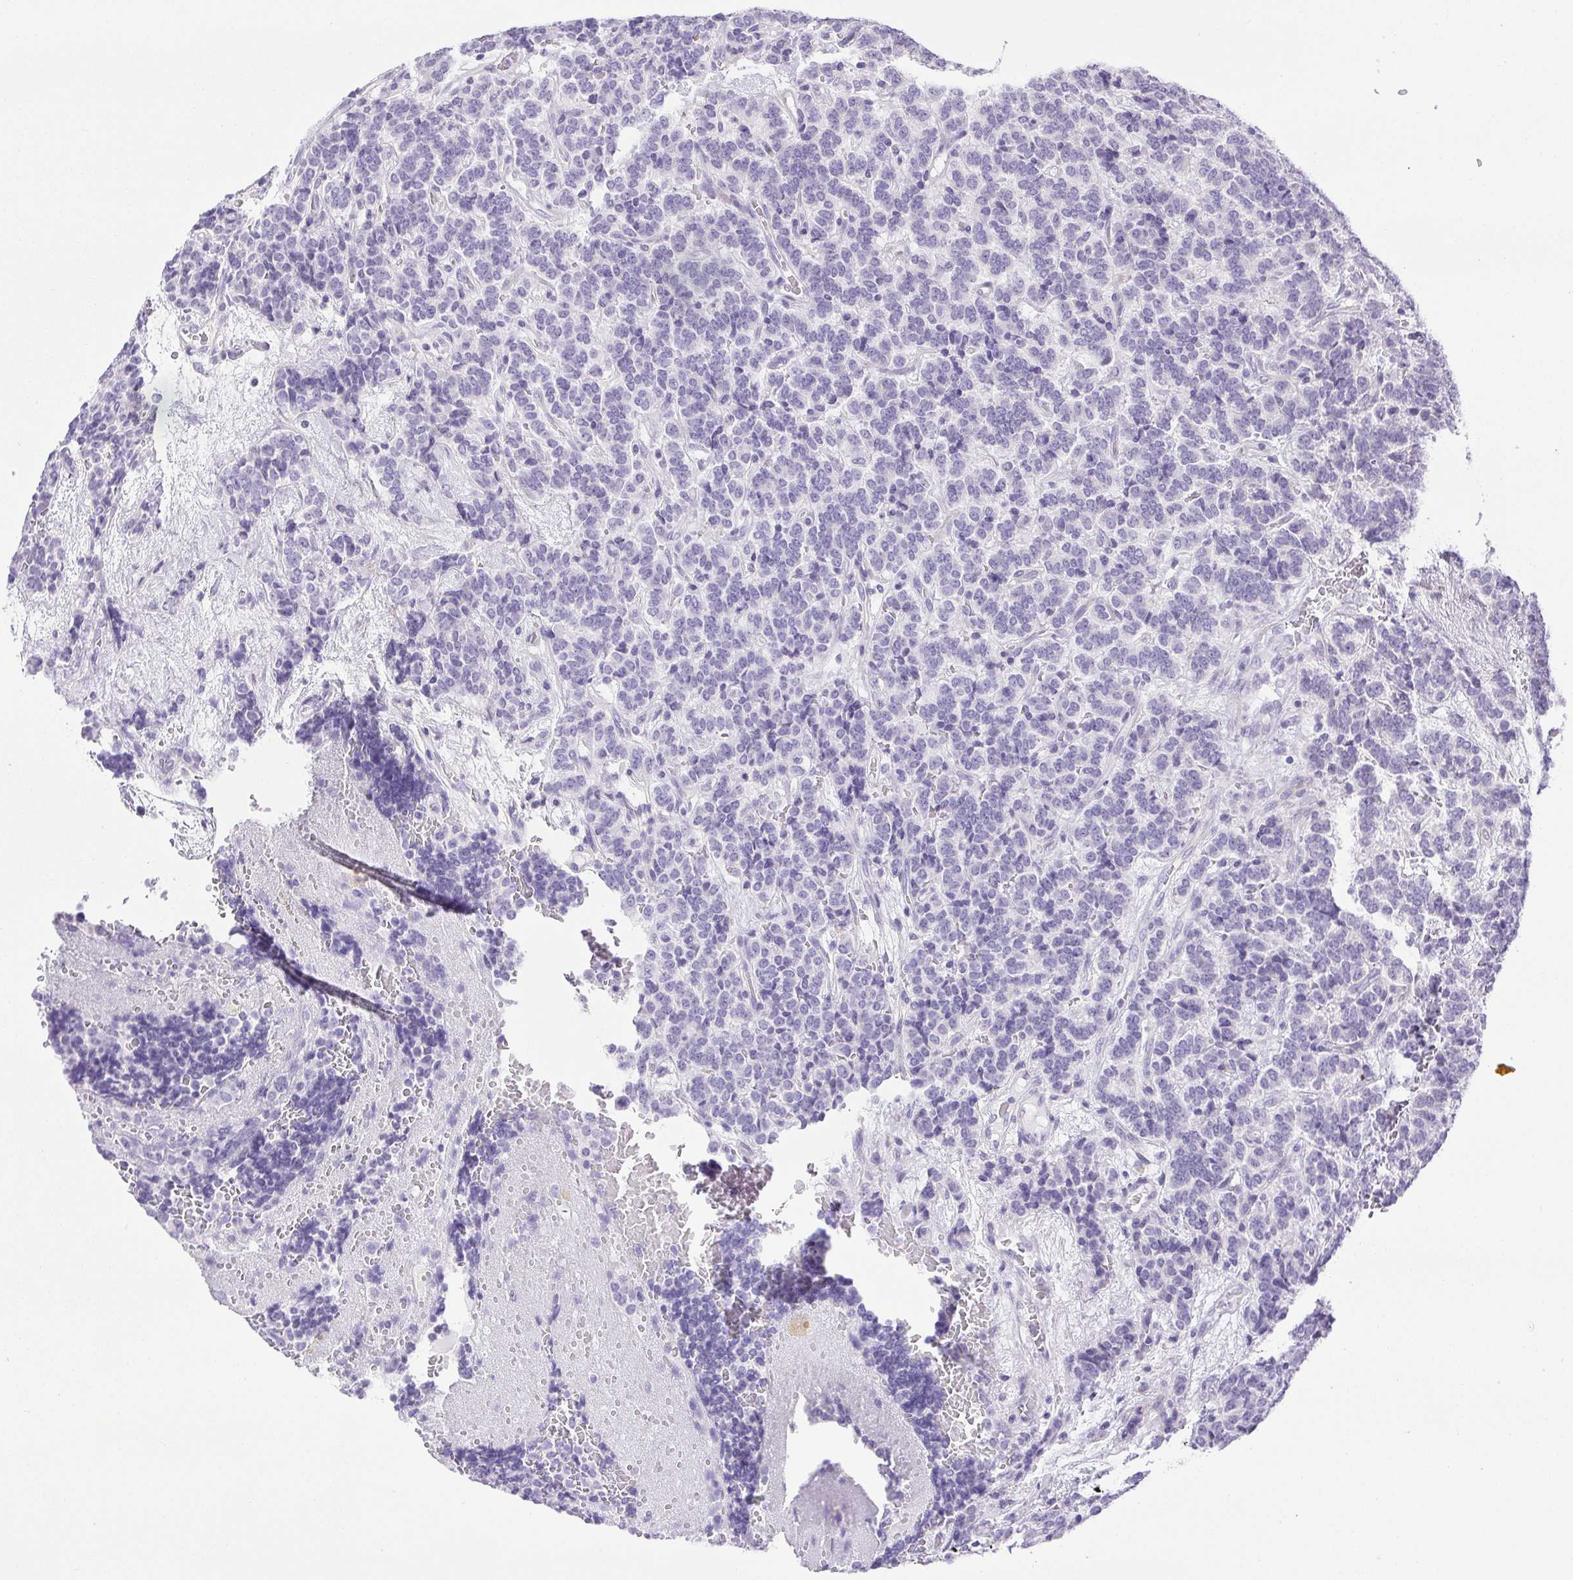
{"staining": {"intensity": "negative", "quantity": "none", "location": "none"}, "tissue": "carcinoid", "cell_type": "Tumor cells", "image_type": "cancer", "snomed": [{"axis": "morphology", "description": "Carcinoid, malignant, NOS"}, {"axis": "topography", "description": "Pancreas"}], "caption": "The immunohistochemistry image has no significant staining in tumor cells of malignant carcinoid tissue. The staining was performed using DAB (3,3'-diaminobenzidine) to visualize the protein expression in brown, while the nuclei were stained in blue with hematoxylin (Magnification: 20x).", "gene": "PAPPA2", "patient": {"sex": "male", "age": 36}}